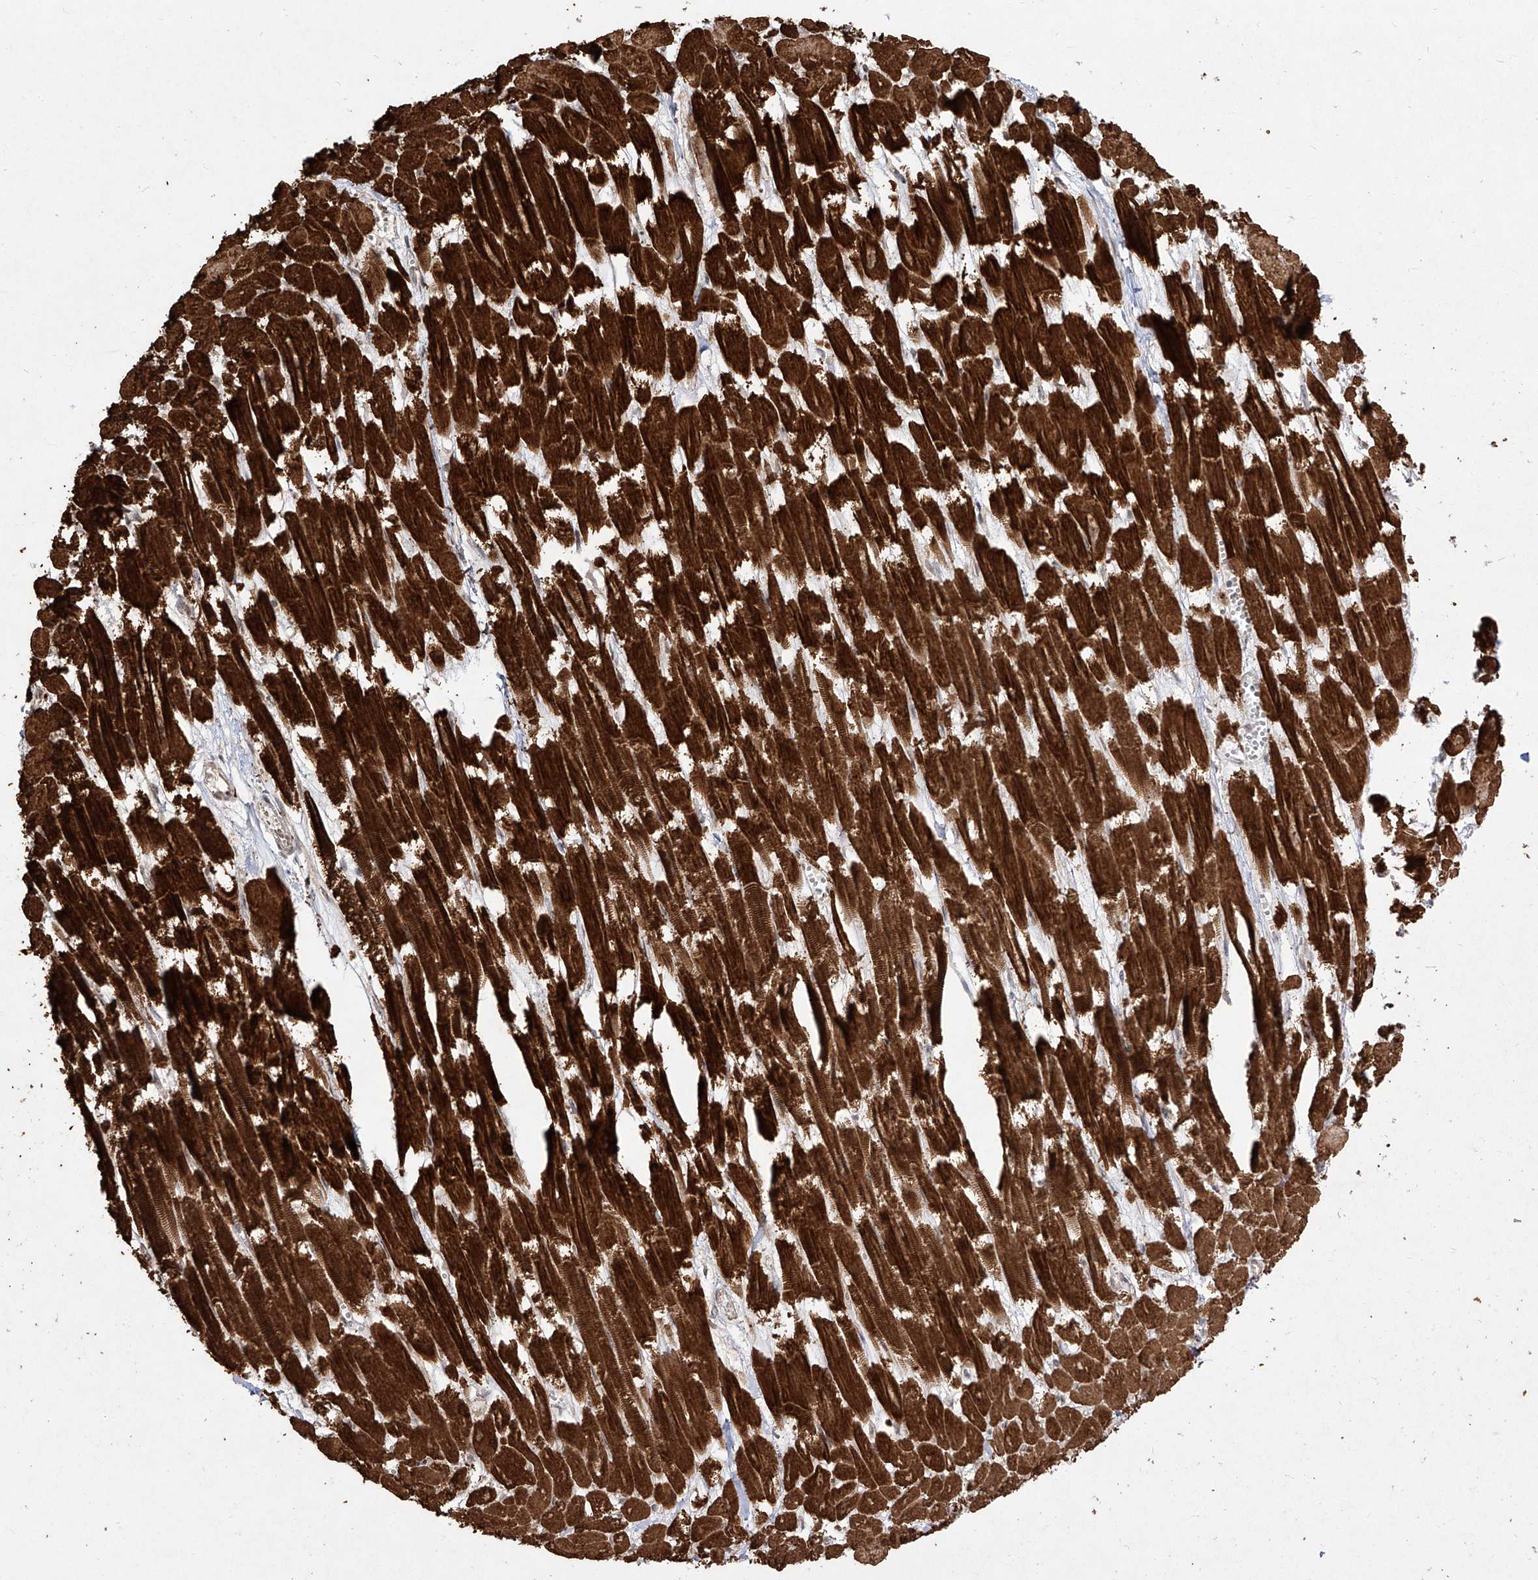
{"staining": {"intensity": "strong", "quantity": ">75%", "location": "cytoplasmic/membranous"}, "tissue": "heart muscle", "cell_type": "Cardiomyocytes", "image_type": "normal", "snomed": [{"axis": "morphology", "description": "Normal tissue, NOS"}, {"axis": "topography", "description": "Heart"}], "caption": "Immunohistochemical staining of benign heart muscle exhibits >75% levels of strong cytoplasmic/membranous protein expression in about >75% of cardiomyocytes.", "gene": "SNRNP27", "patient": {"sex": "male", "age": 54}}